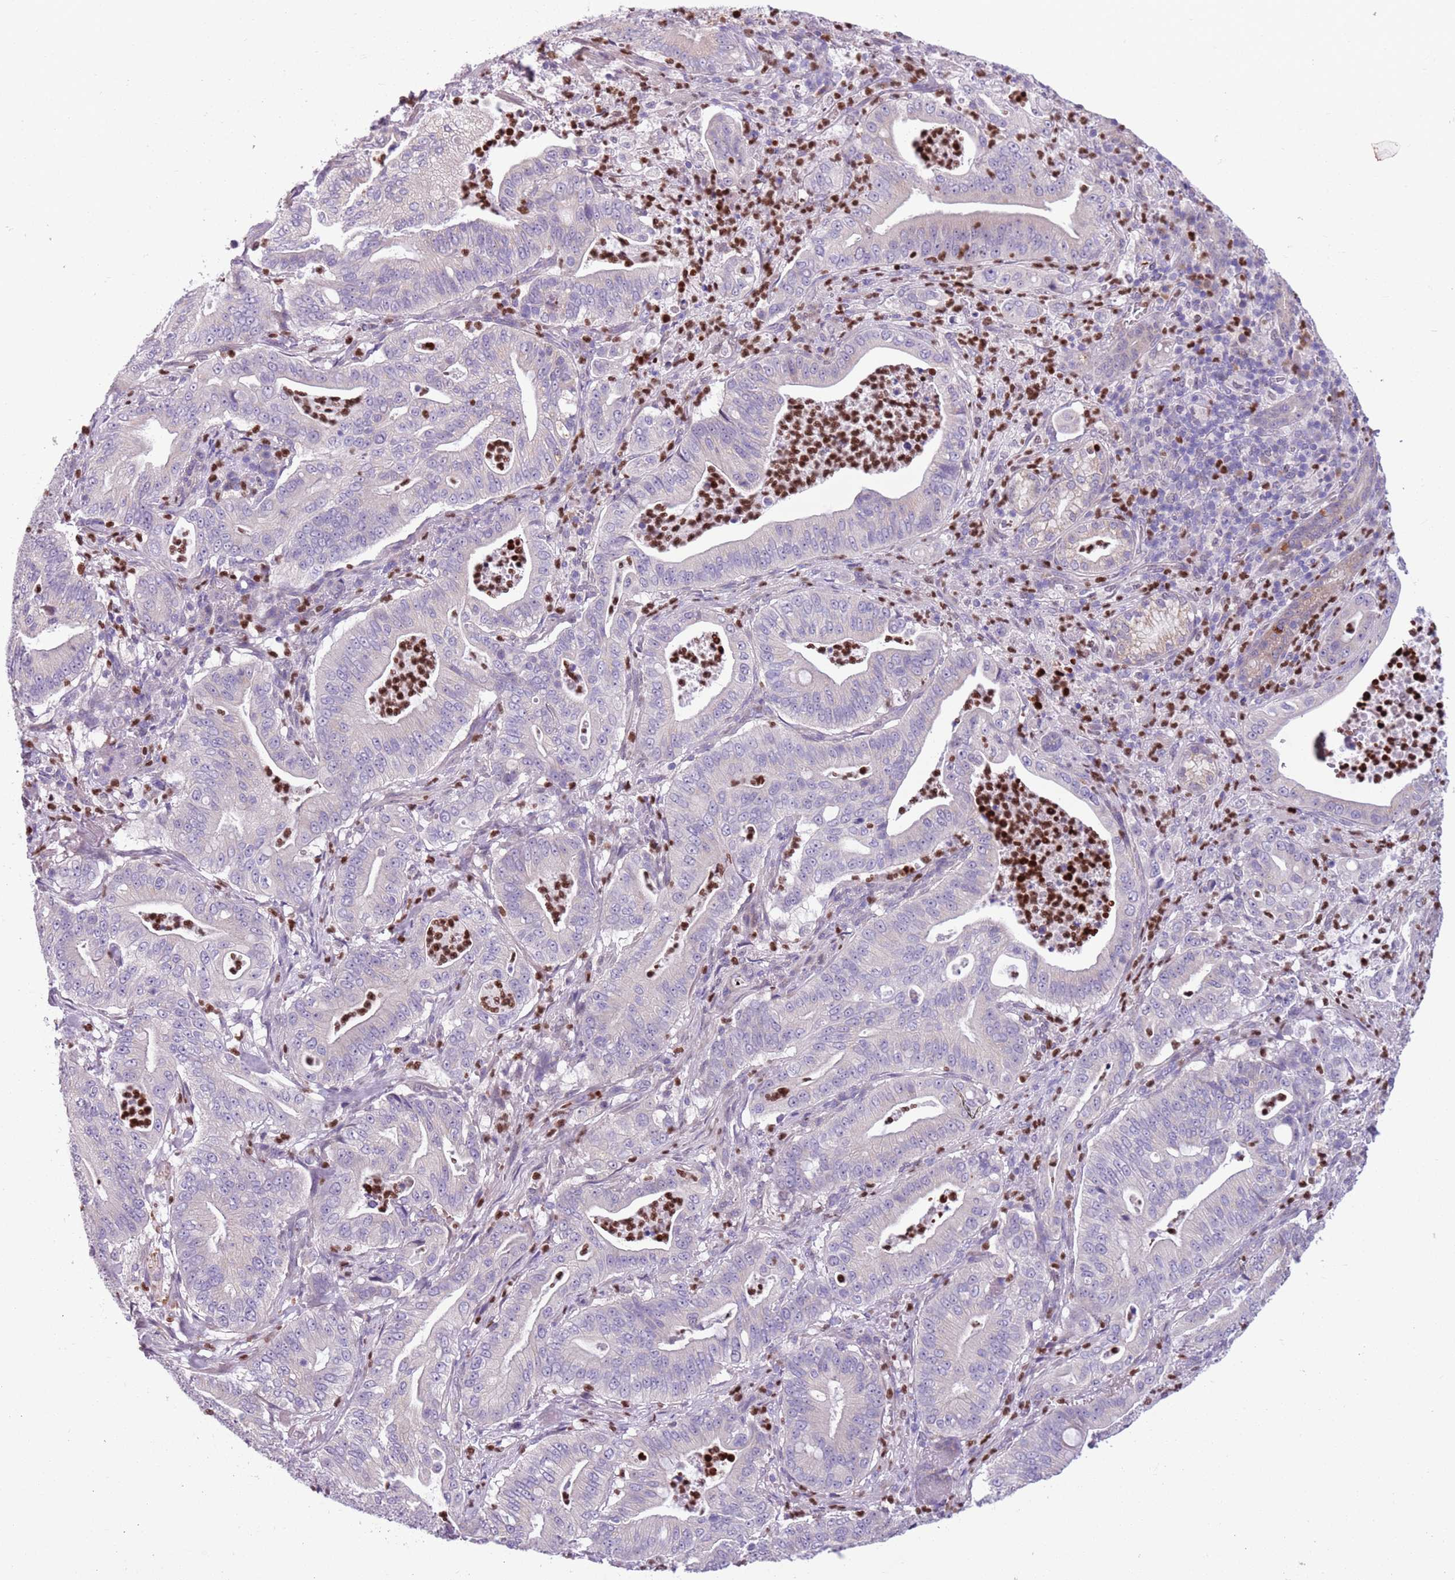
{"staining": {"intensity": "negative", "quantity": "none", "location": "none"}, "tissue": "pancreatic cancer", "cell_type": "Tumor cells", "image_type": "cancer", "snomed": [{"axis": "morphology", "description": "Adenocarcinoma, NOS"}, {"axis": "topography", "description": "Pancreas"}], "caption": "A histopathology image of human pancreatic cancer (adenocarcinoma) is negative for staining in tumor cells. Nuclei are stained in blue.", "gene": "ADCY7", "patient": {"sex": "male", "age": 71}}